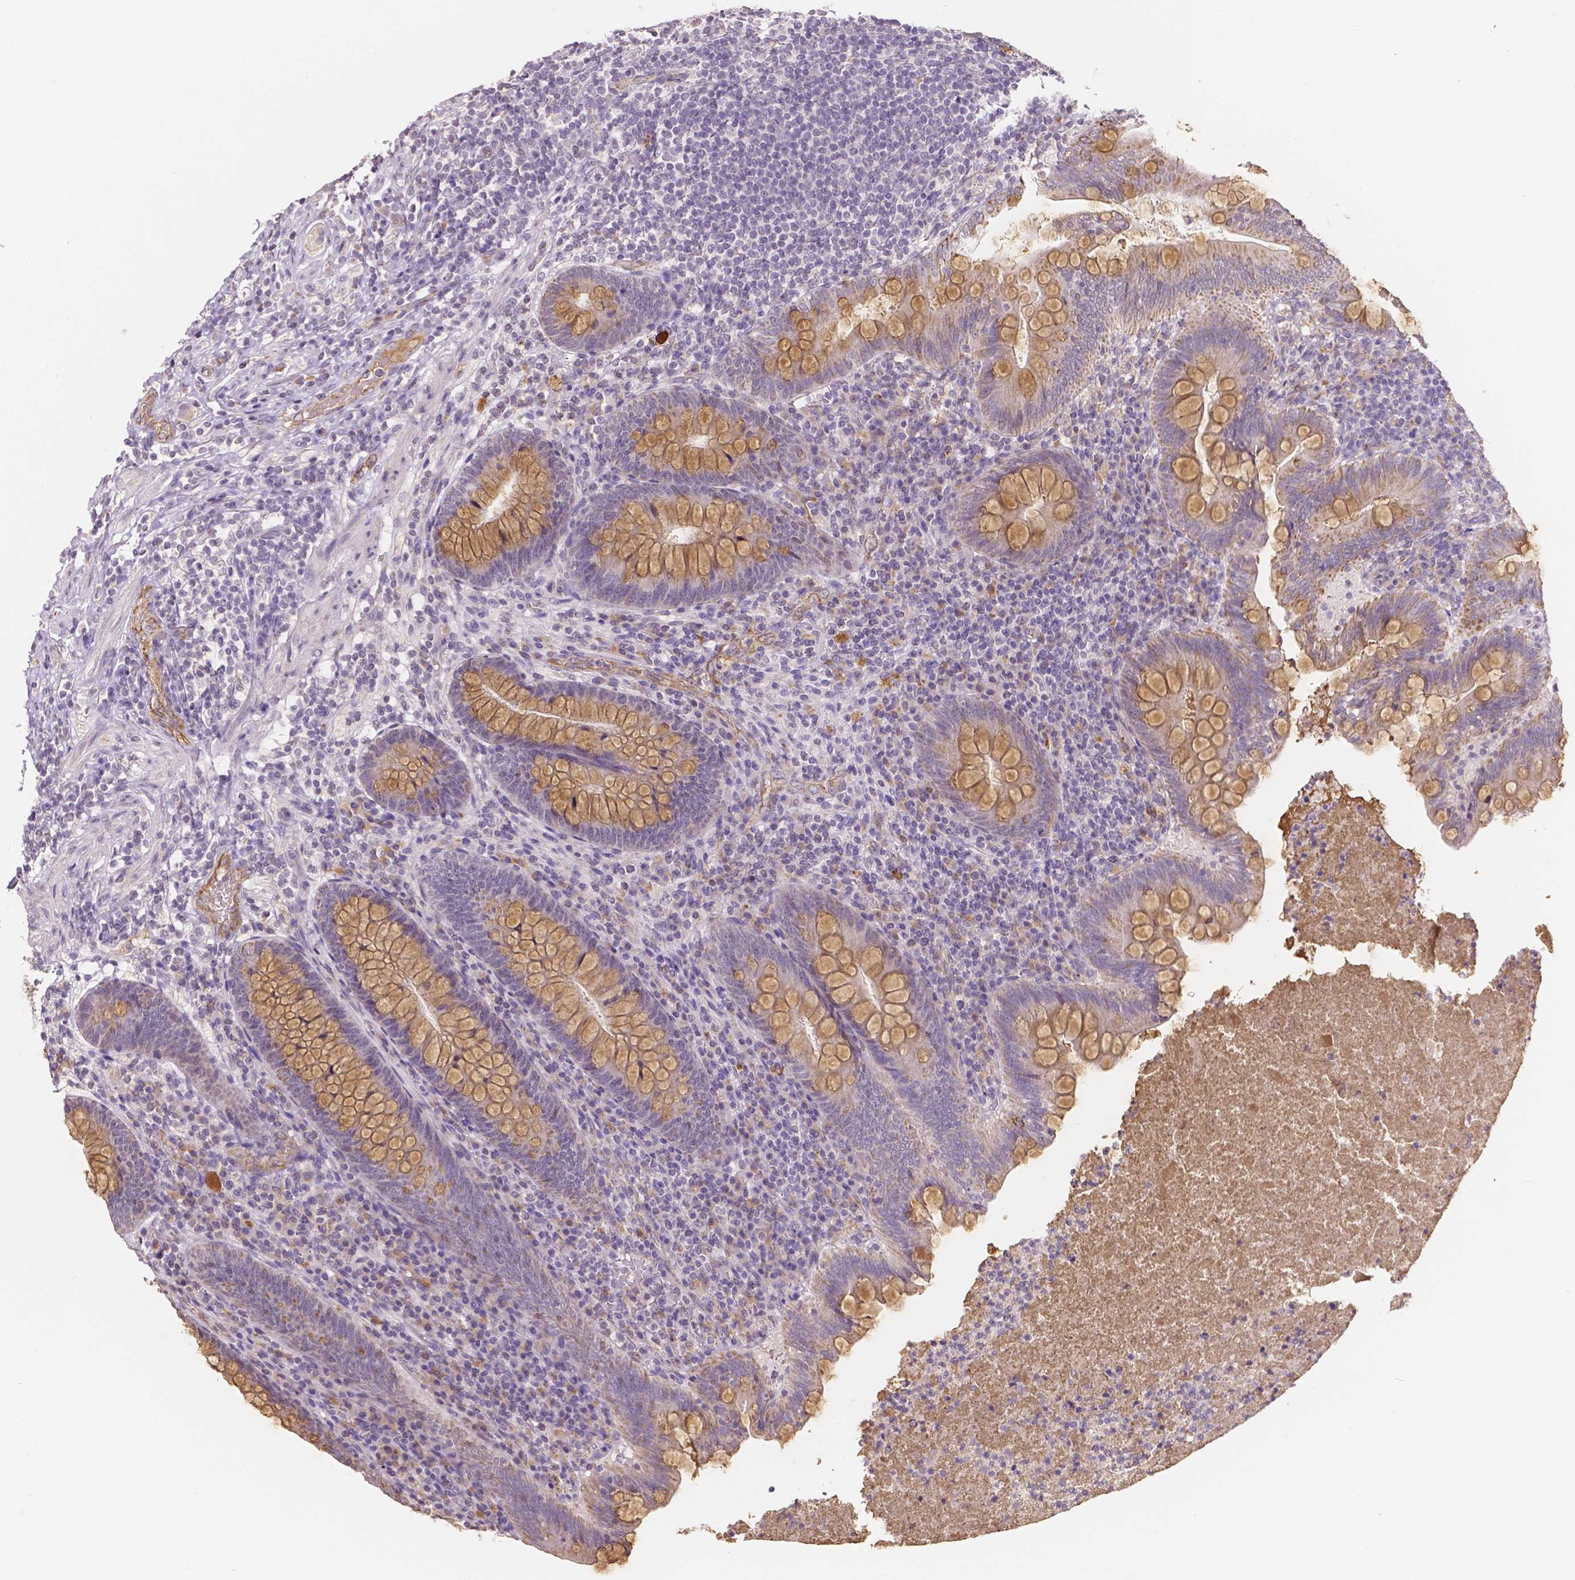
{"staining": {"intensity": "moderate", "quantity": "25%-75%", "location": "cytoplasmic/membranous"}, "tissue": "appendix", "cell_type": "Glandular cells", "image_type": "normal", "snomed": [{"axis": "morphology", "description": "Normal tissue, NOS"}, {"axis": "topography", "description": "Appendix"}], "caption": "Protein analysis of benign appendix displays moderate cytoplasmic/membranous expression in about 25%-75% of glandular cells.", "gene": "ELAVL2", "patient": {"sex": "male", "age": 47}}